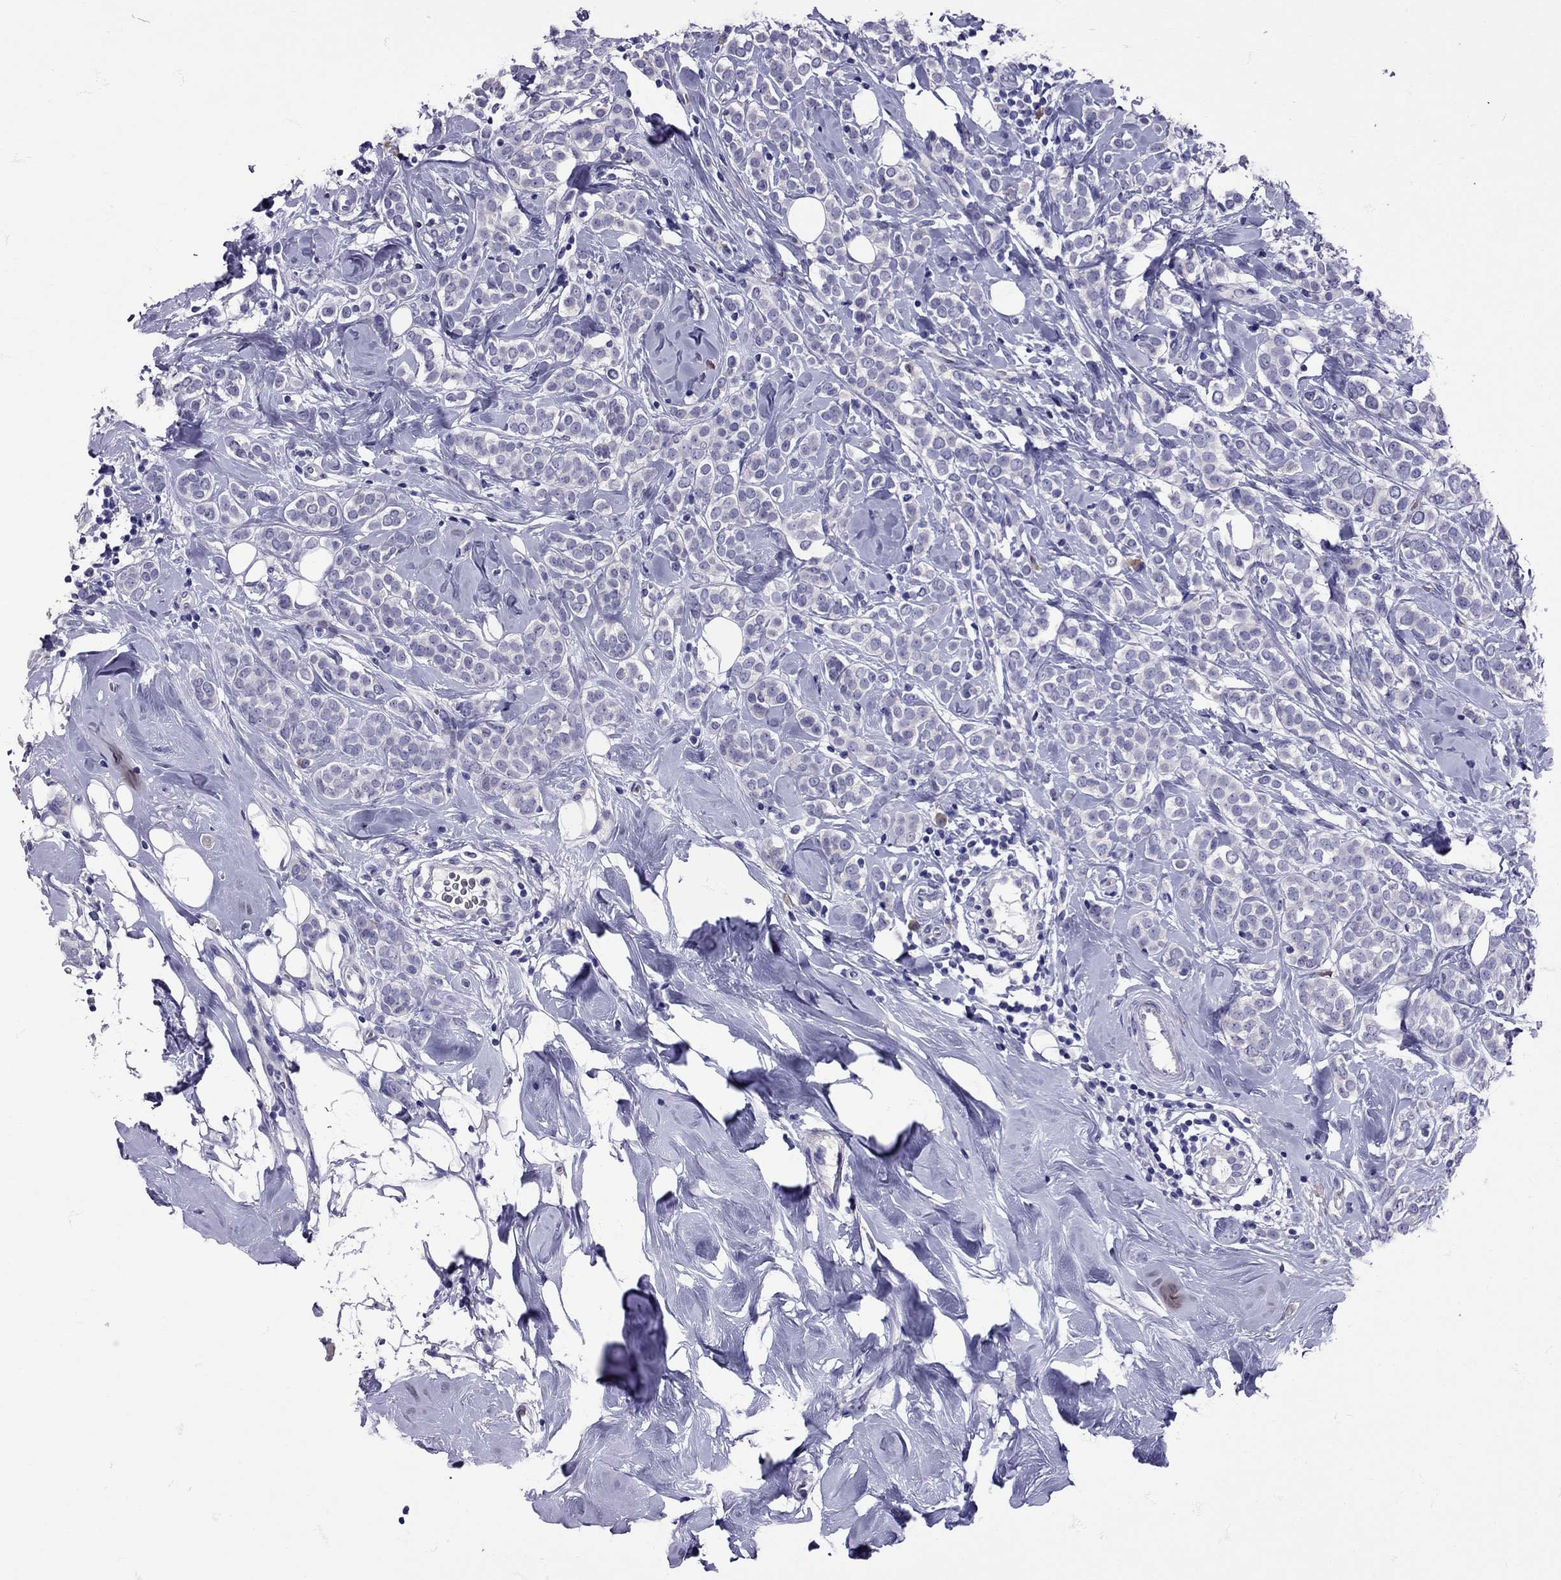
{"staining": {"intensity": "negative", "quantity": "none", "location": "none"}, "tissue": "breast cancer", "cell_type": "Tumor cells", "image_type": "cancer", "snomed": [{"axis": "morphology", "description": "Lobular carcinoma"}, {"axis": "topography", "description": "Breast"}], "caption": "Tumor cells are negative for brown protein staining in breast lobular carcinoma.", "gene": "TBR1", "patient": {"sex": "female", "age": 49}}